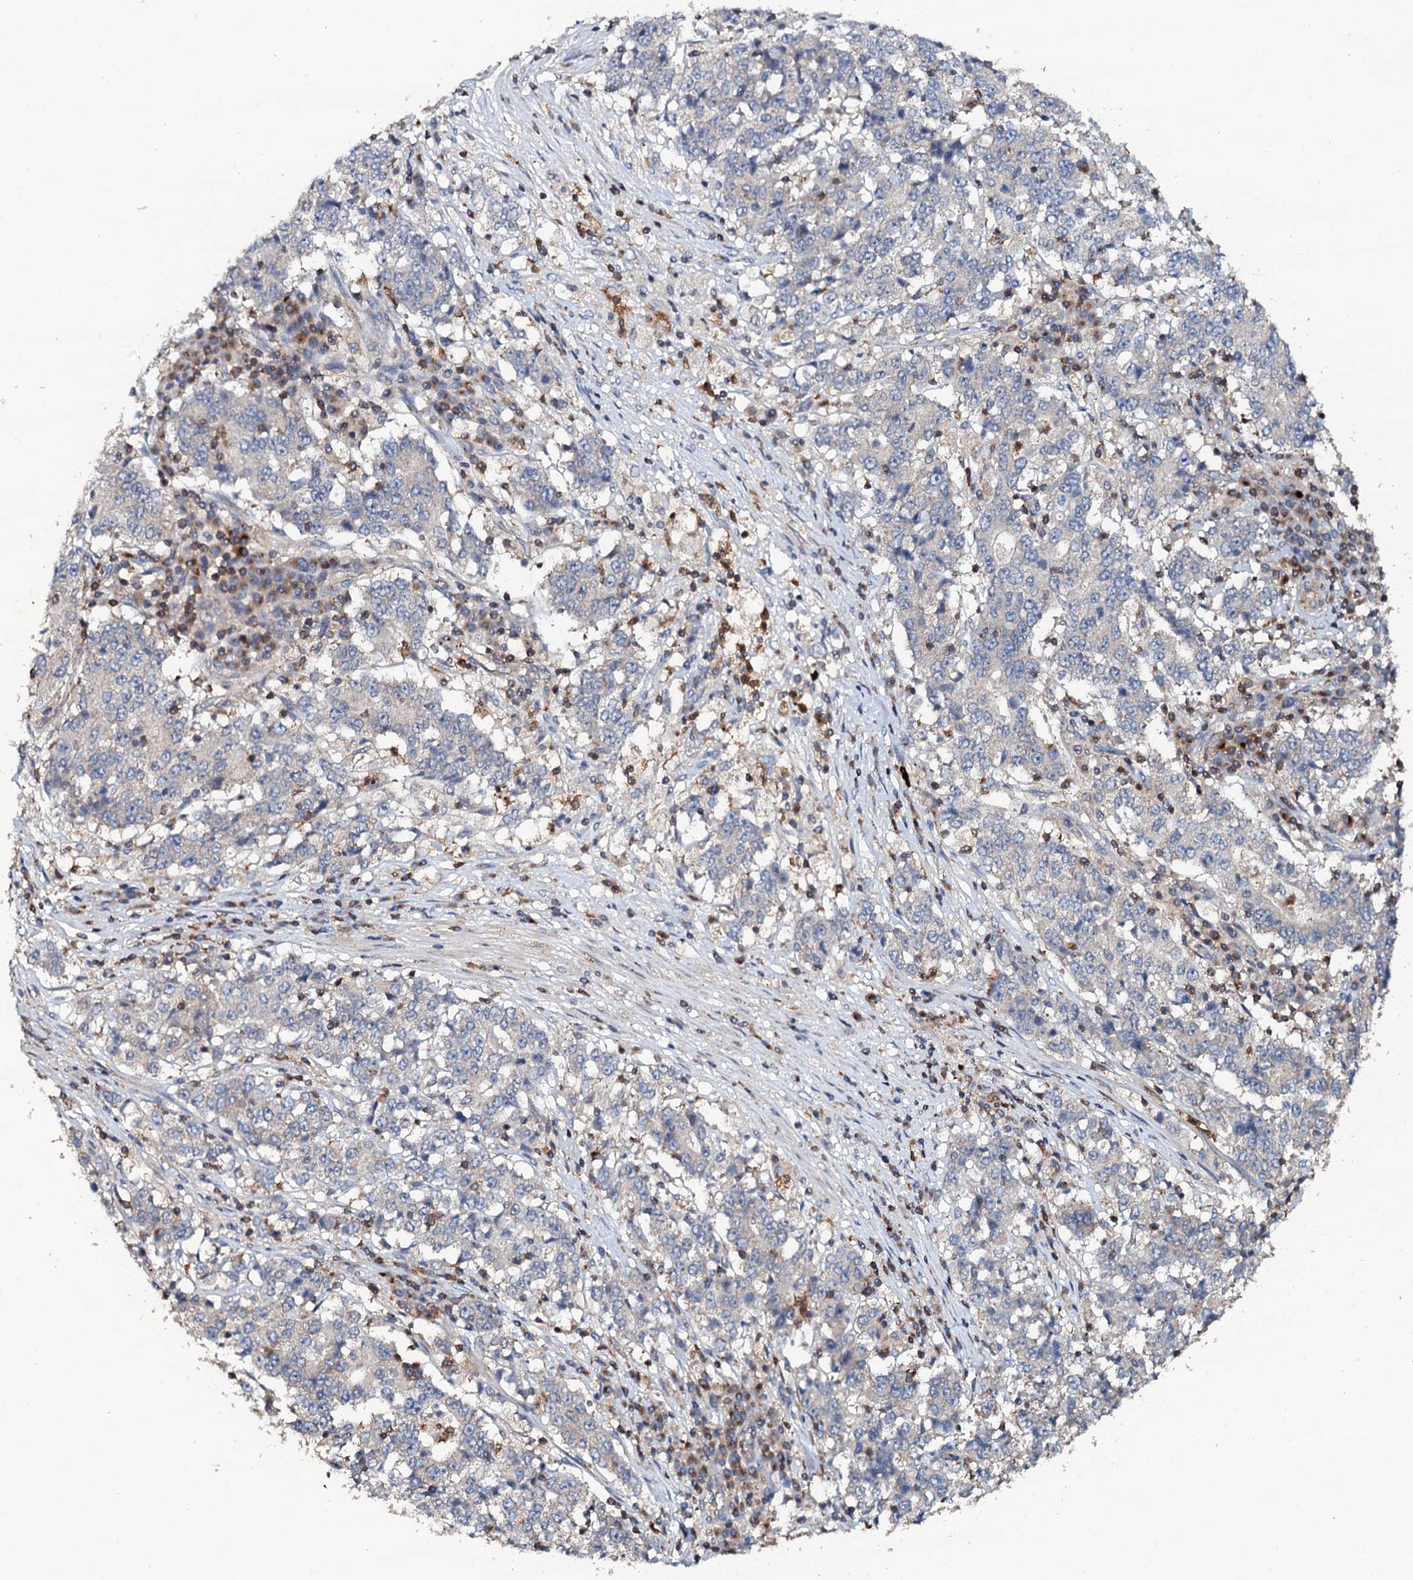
{"staining": {"intensity": "negative", "quantity": "none", "location": "none"}, "tissue": "stomach cancer", "cell_type": "Tumor cells", "image_type": "cancer", "snomed": [{"axis": "morphology", "description": "Adenocarcinoma, NOS"}, {"axis": "topography", "description": "Stomach"}], "caption": "A photomicrograph of human stomach cancer (adenocarcinoma) is negative for staining in tumor cells.", "gene": "GRK2", "patient": {"sex": "male", "age": 59}}